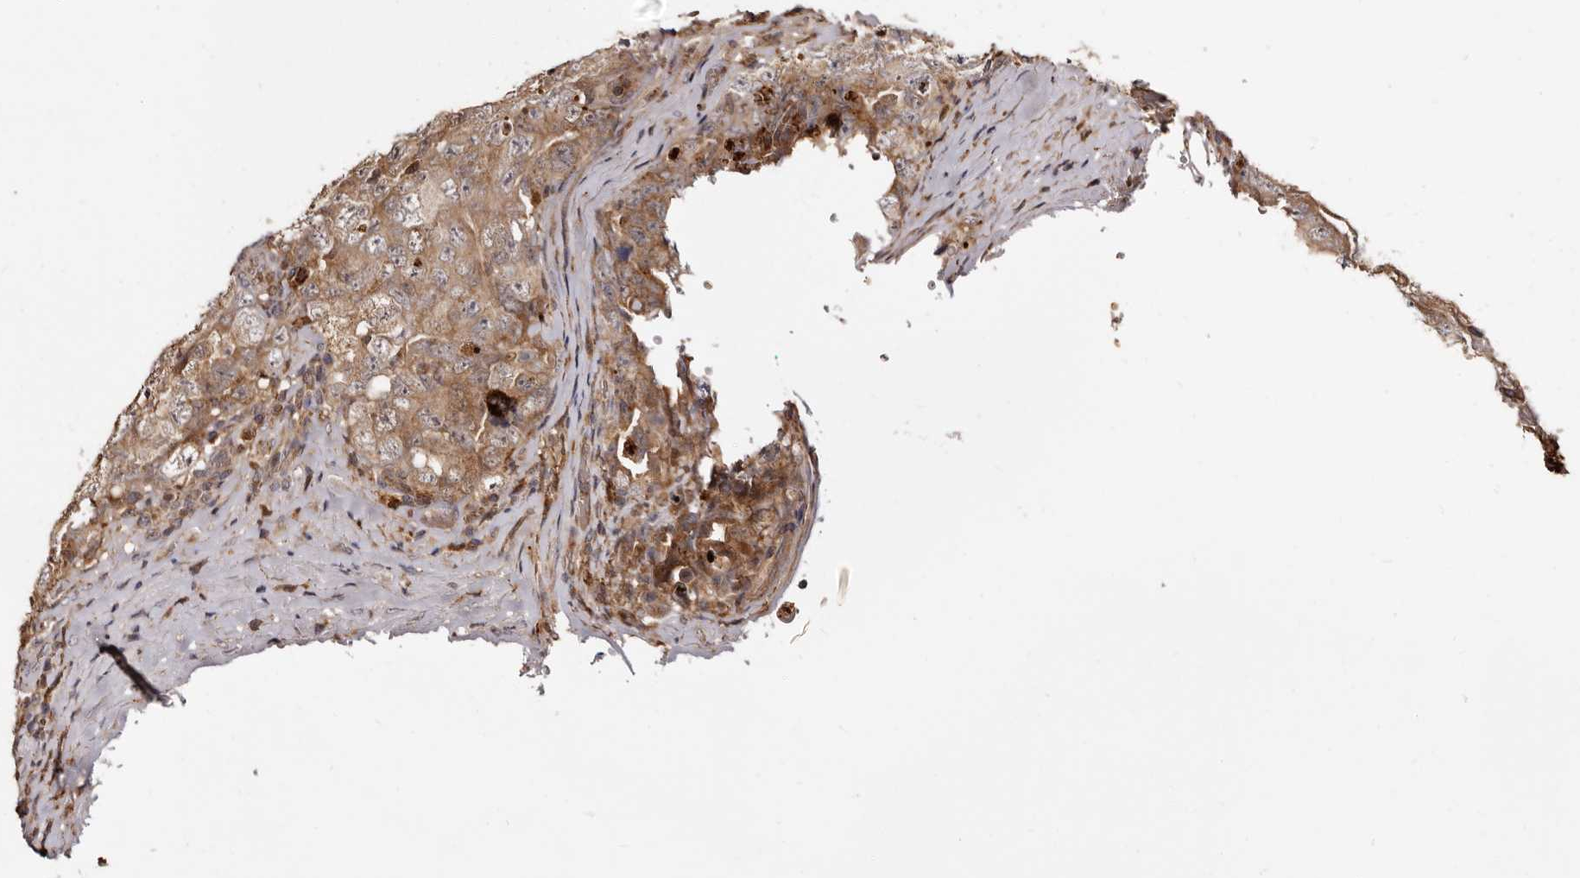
{"staining": {"intensity": "moderate", "quantity": ">75%", "location": "cytoplasmic/membranous"}, "tissue": "testis cancer", "cell_type": "Tumor cells", "image_type": "cancer", "snomed": [{"axis": "morphology", "description": "Carcinoma, Embryonal, NOS"}, {"axis": "topography", "description": "Testis"}], "caption": "Immunohistochemistry of testis cancer (embryonal carcinoma) reveals medium levels of moderate cytoplasmic/membranous staining in about >75% of tumor cells.", "gene": "BAX", "patient": {"sex": "male", "age": 26}}